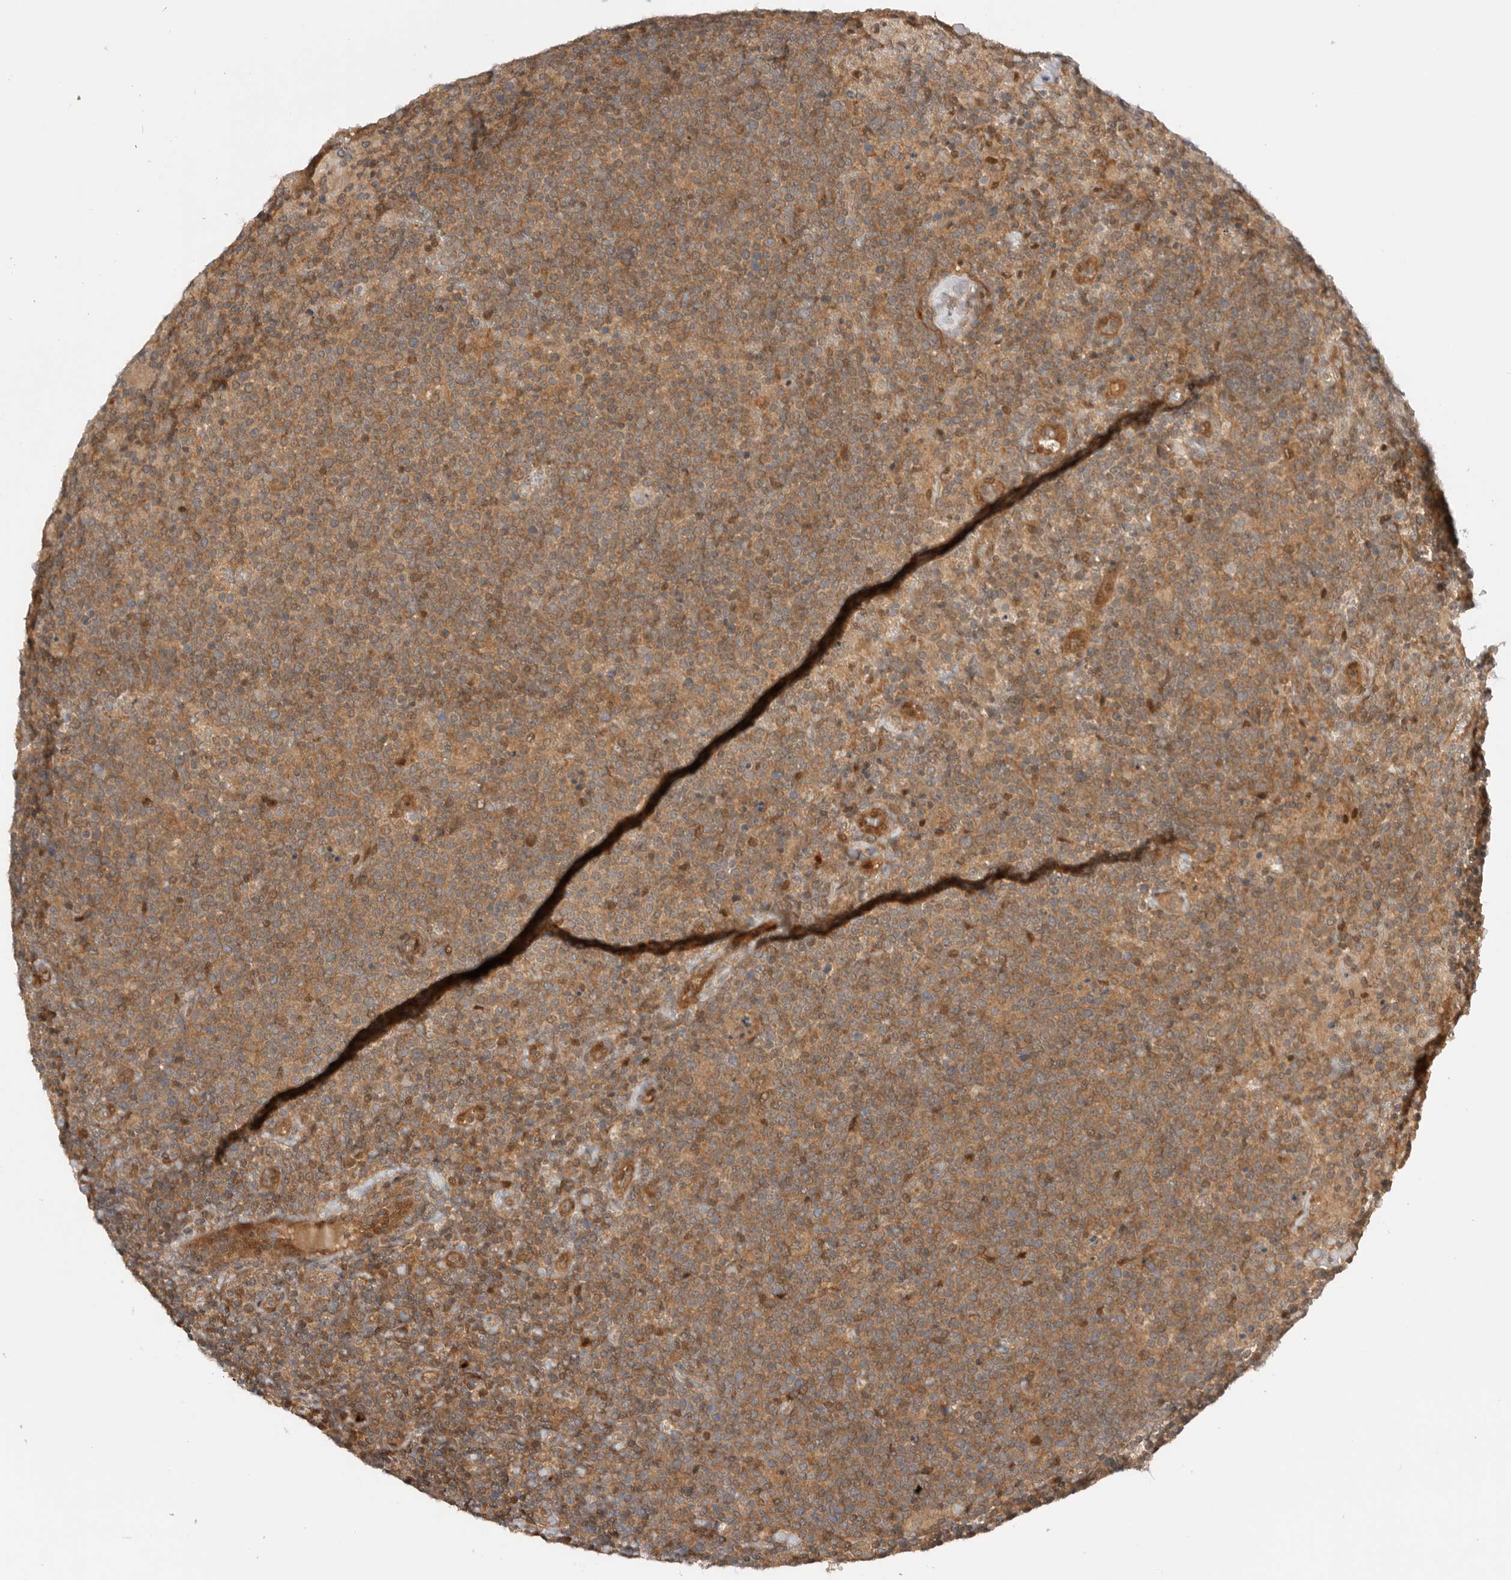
{"staining": {"intensity": "moderate", "quantity": ">75%", "location": "cytoplasmic/membranous"}, "tissue": "lymphoma", "cell_type": "Tumor cells", "image_type": "cancer", "snomed": [{"axis": "morphology", "description": "Malignant lymphoma, non-Hodgkin's type, High grade"}, {"axis": "topography", "description": "Lymph node"}], "caption": "A histopathology image of human malignant lymphoma, non-Hodgkin's type (high-grade) stained for a protein exhibits moderate cytoplasmic/membranous brown staining in tumor cells.", "gene": "DCAF8", "patient": {"sex": "male", "age": 61}}